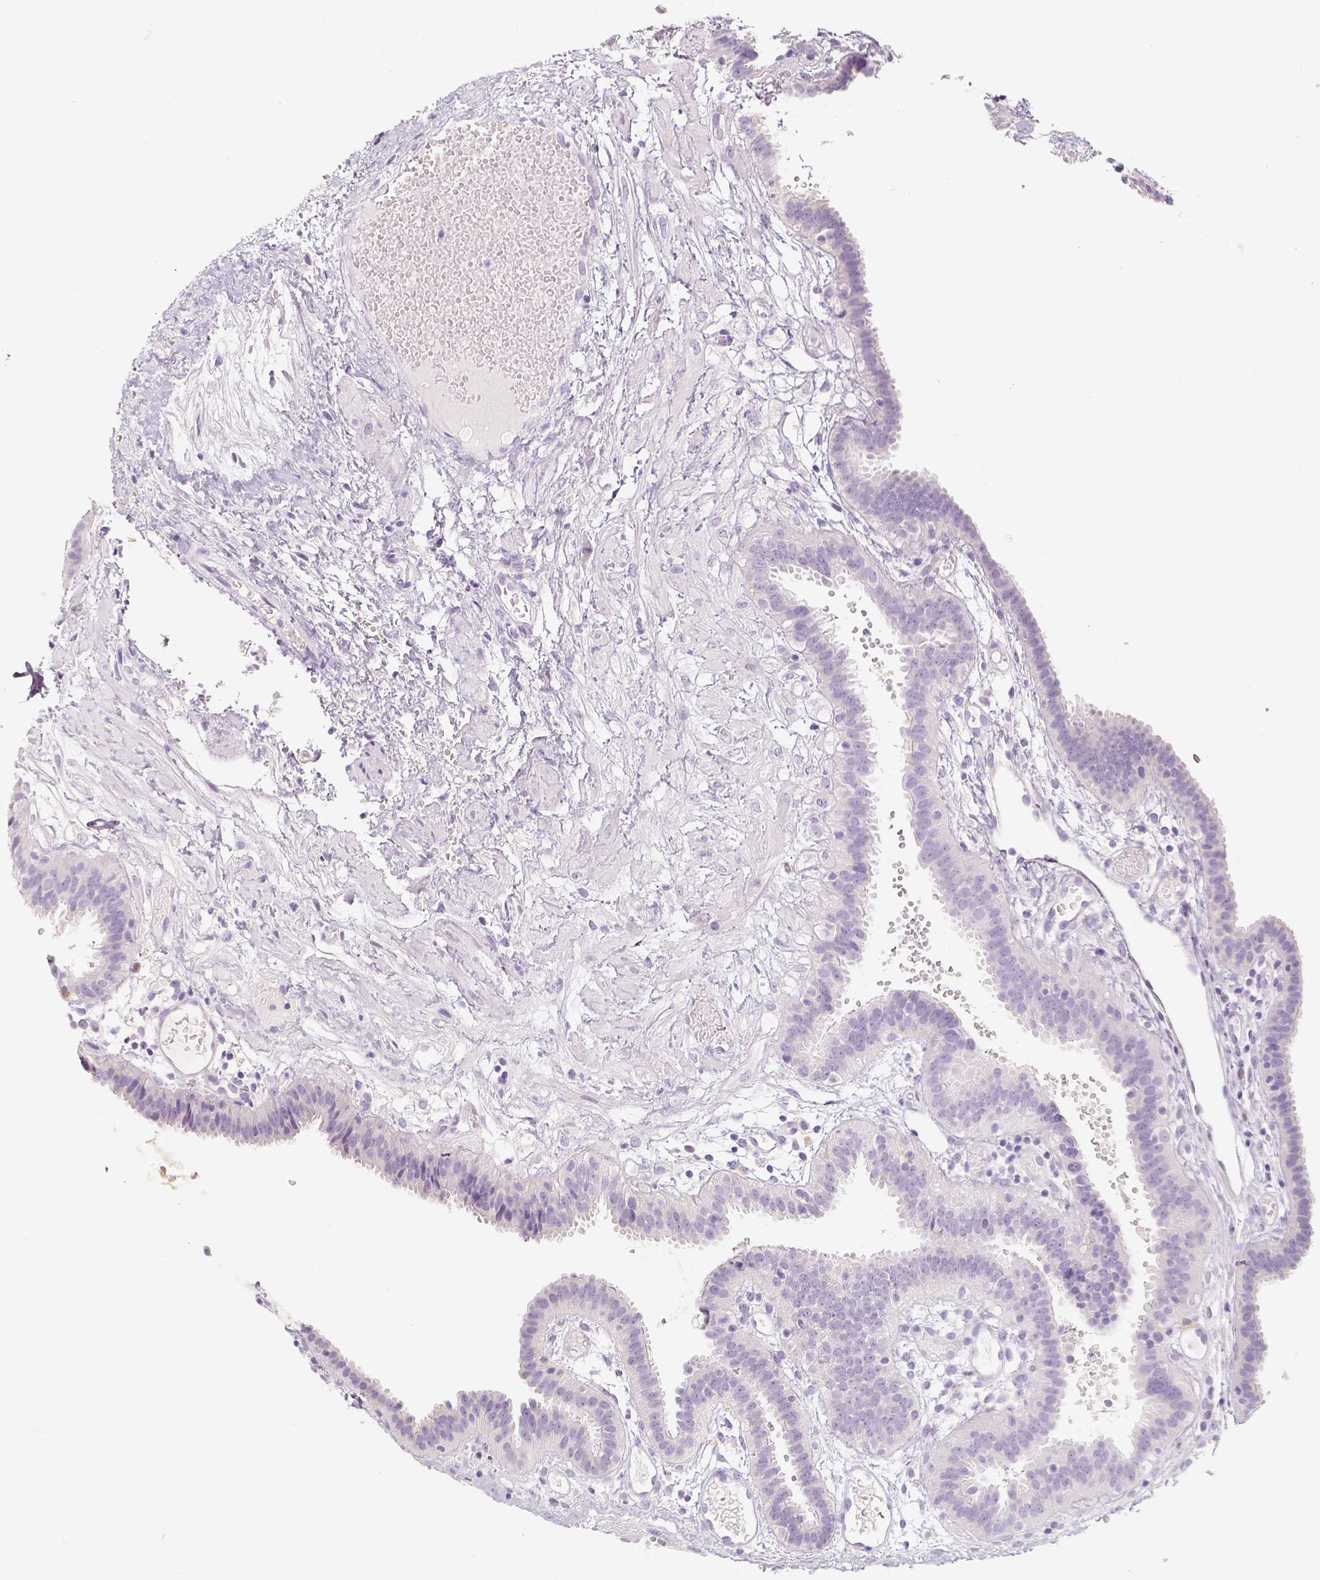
{"staining": {"intensity": "negative", "quantity": "none", "location": "none"}, "tissue": "fallopian tube", "cell_type": "Glandular cells", "image_type": "normal", "snomed": [{"axis": "morphology", "description": "Normal tissue, NOS"}, {"axis": "topography", "description": "Fallopian tube"}], "caption": "Immunohistochemistry (IHC) photomicrograph of normal fallopian tube: fallopian tube stained with DAB (3,3'-diaminobenzidine) reveals no significant protein expression in glandular cells.", "gene": "NECAB2", "patient": {"sex": "female", "age": 37}}